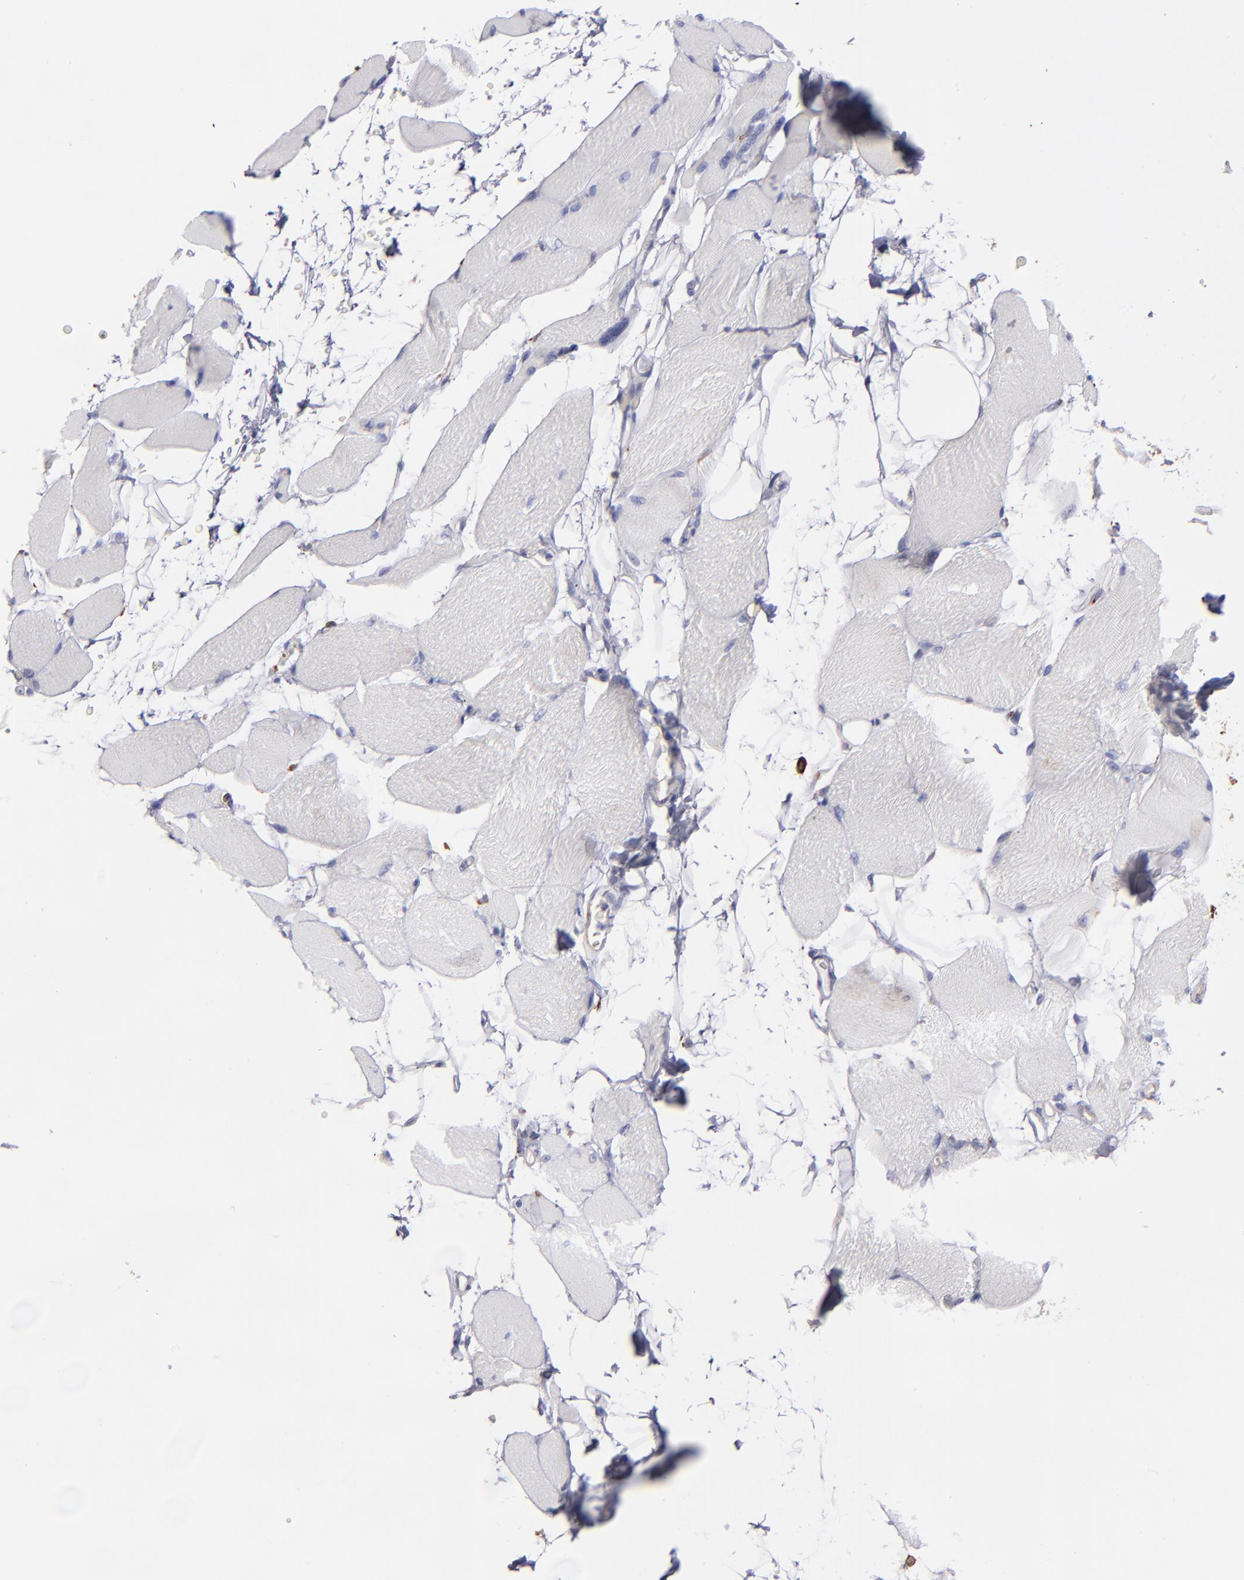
{"staining": {"intensity": "negative", "quantity": "none", "location": "none"}, "tissue": "skeletal muscle", "cell_type": "Myocytes", "image_type": "normal", "snomed": [{"axis": "morphology", "description": "Normal tissue, NOS"}, {"axis": "topography", "description": "Skeletal muscle"}, {"axis": "topography", "description": "Parathyroid gland"}], "caption": "This is an IHC photomicrograph of normal skeletal muscle. There is no expression in myocytes.", "gene": "AHNAK2", "patient": {"sex": "female", "age": 37}}